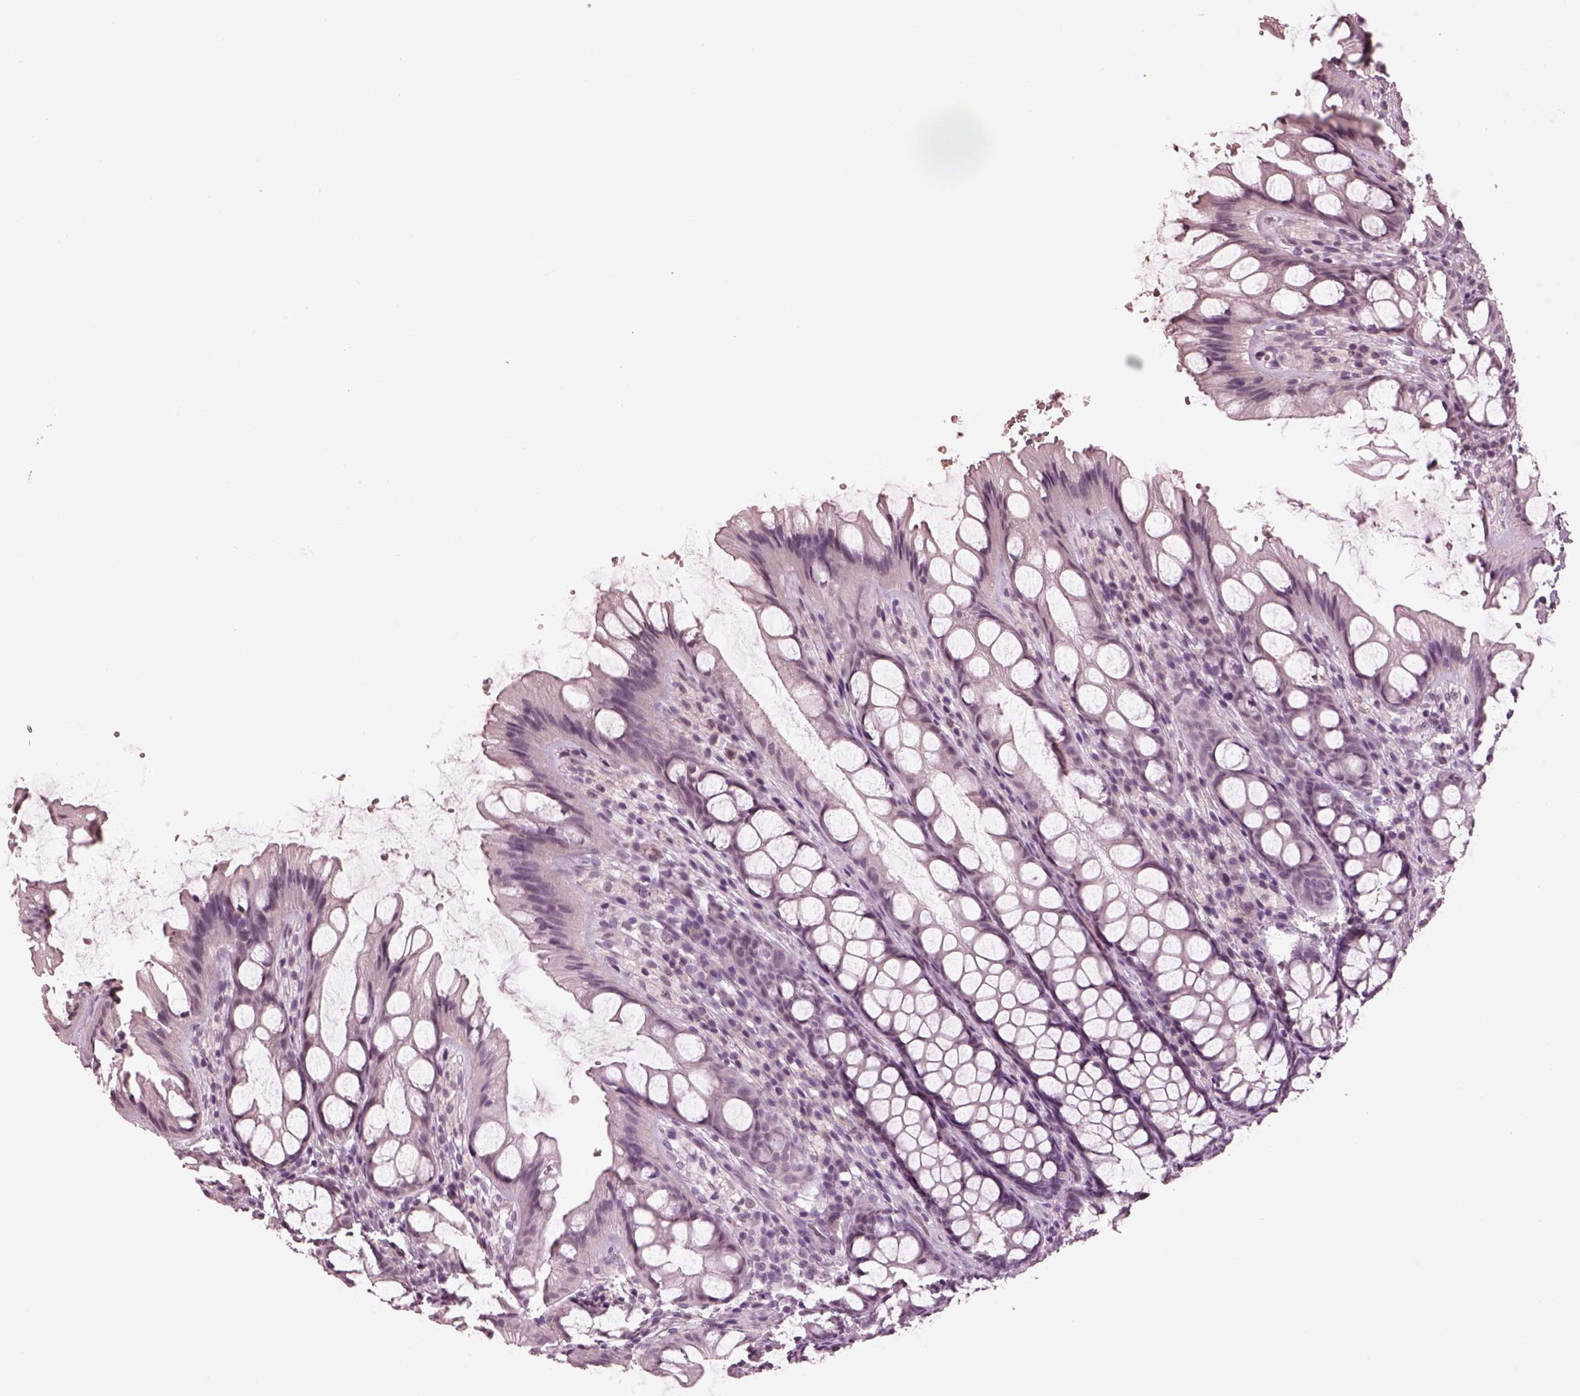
{"staining": {"intensity": "negative", "quantity": "none", "location": "none"}, "tissue": "colon", "cell_type": "Endothelial cells", "image_type": "normal", "snomed": [{"axis": "morphology", "description": "Normal tissue, NOS"}, {"axis": "topography", "description": "Colon"}], "caption": "A high-resolution photomicrograph shows IHC staining of normal colon, which displays no significant expression in endothelial cells.", "gene": "KCNA2", "patient": {"sex": "male", "age": 47}}